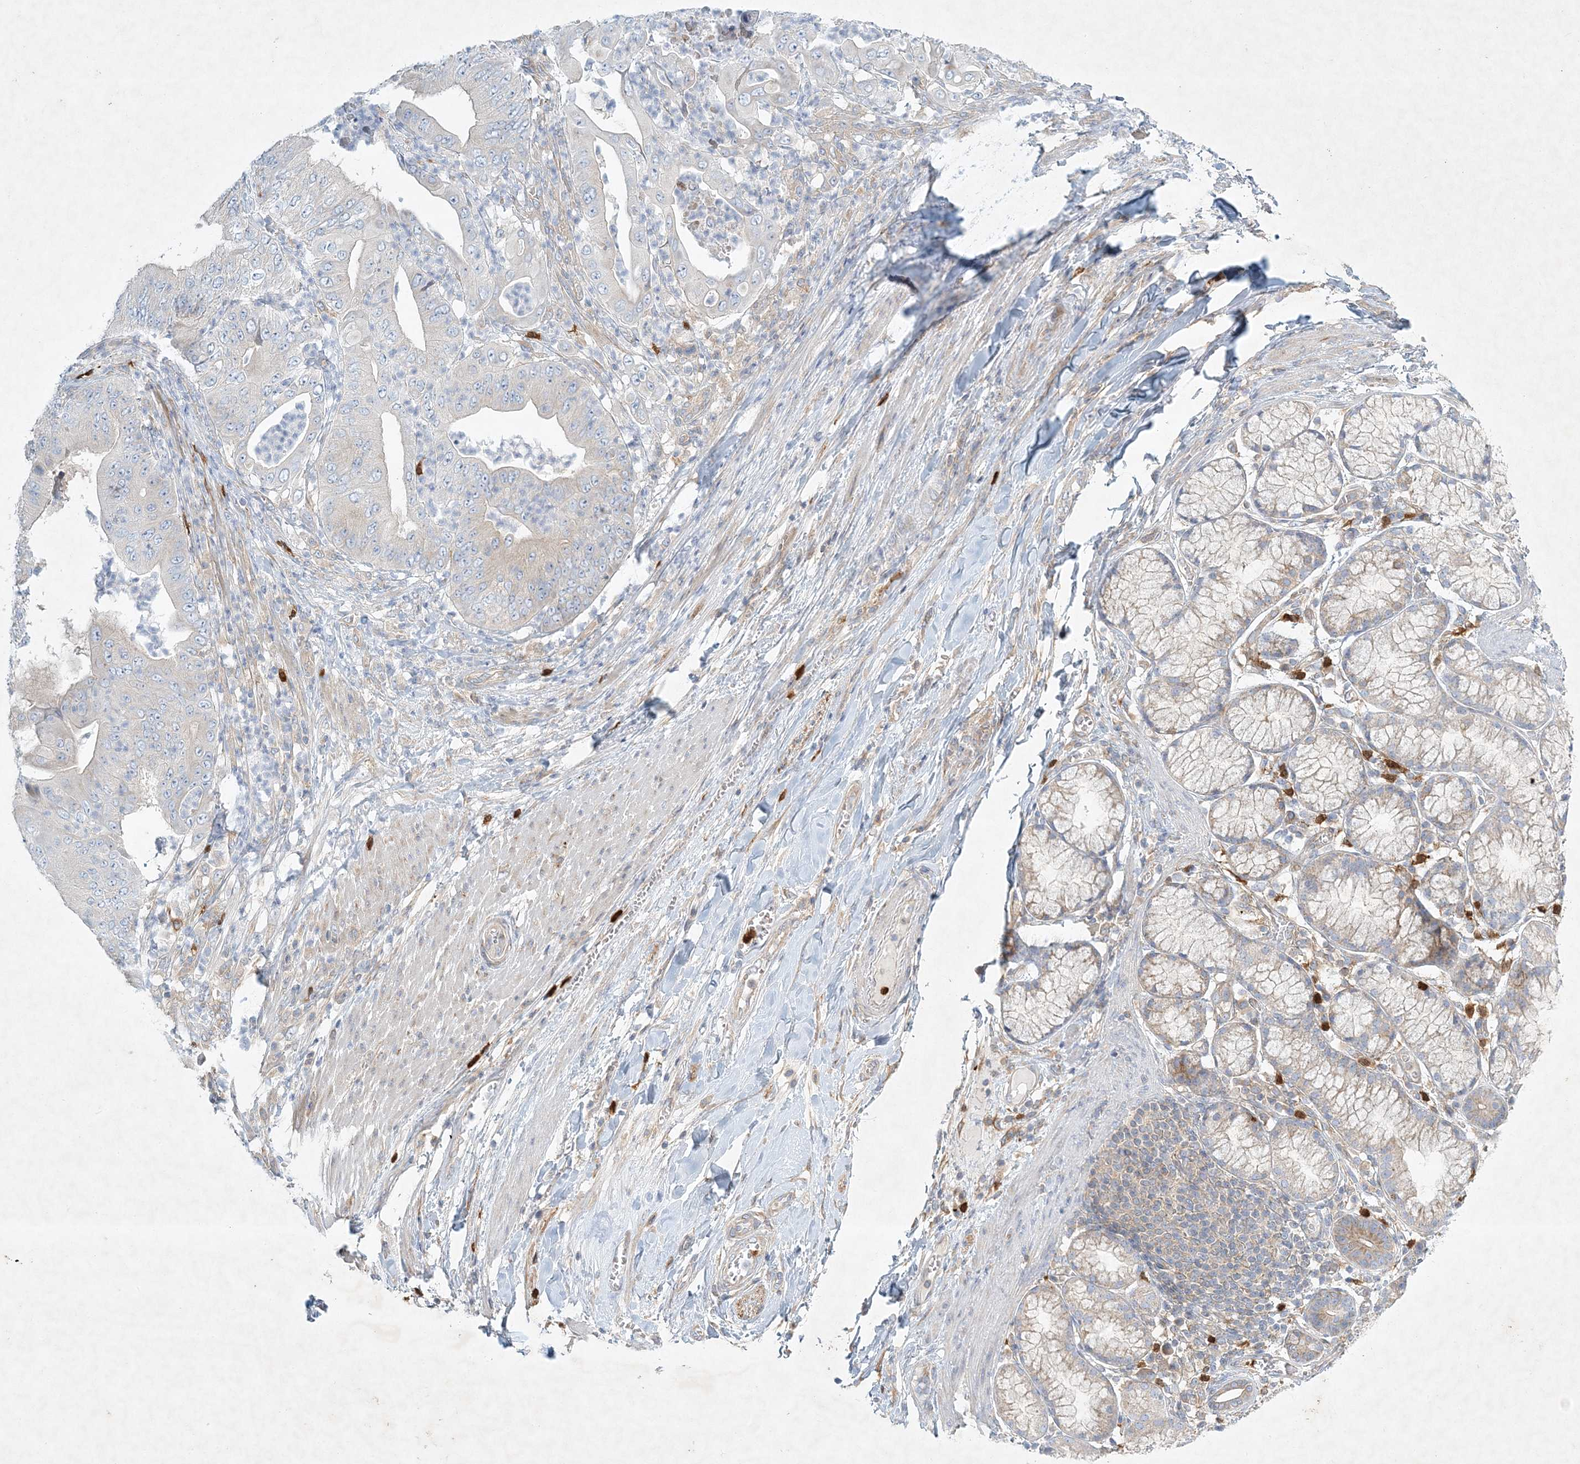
{"staining": {"intensity": "negative", "quantity": "none", "location": "none"}, "tissue": "pancreatic cancer", "cell_type": "Tumor cells", "image_type": "cancer", "snomed": [{"axis": "morphology", "description": "Adenocarcinoma, NOS"}, {"axis": "topography", "description": "Pancreas"}], "caption": "Histopathology image shows no protein positivity in tumor cells of adenocarcinoma (pancreatic) tissue.", "gene": "STK11IP", "patient": {"sex": "female", "age": 77}}